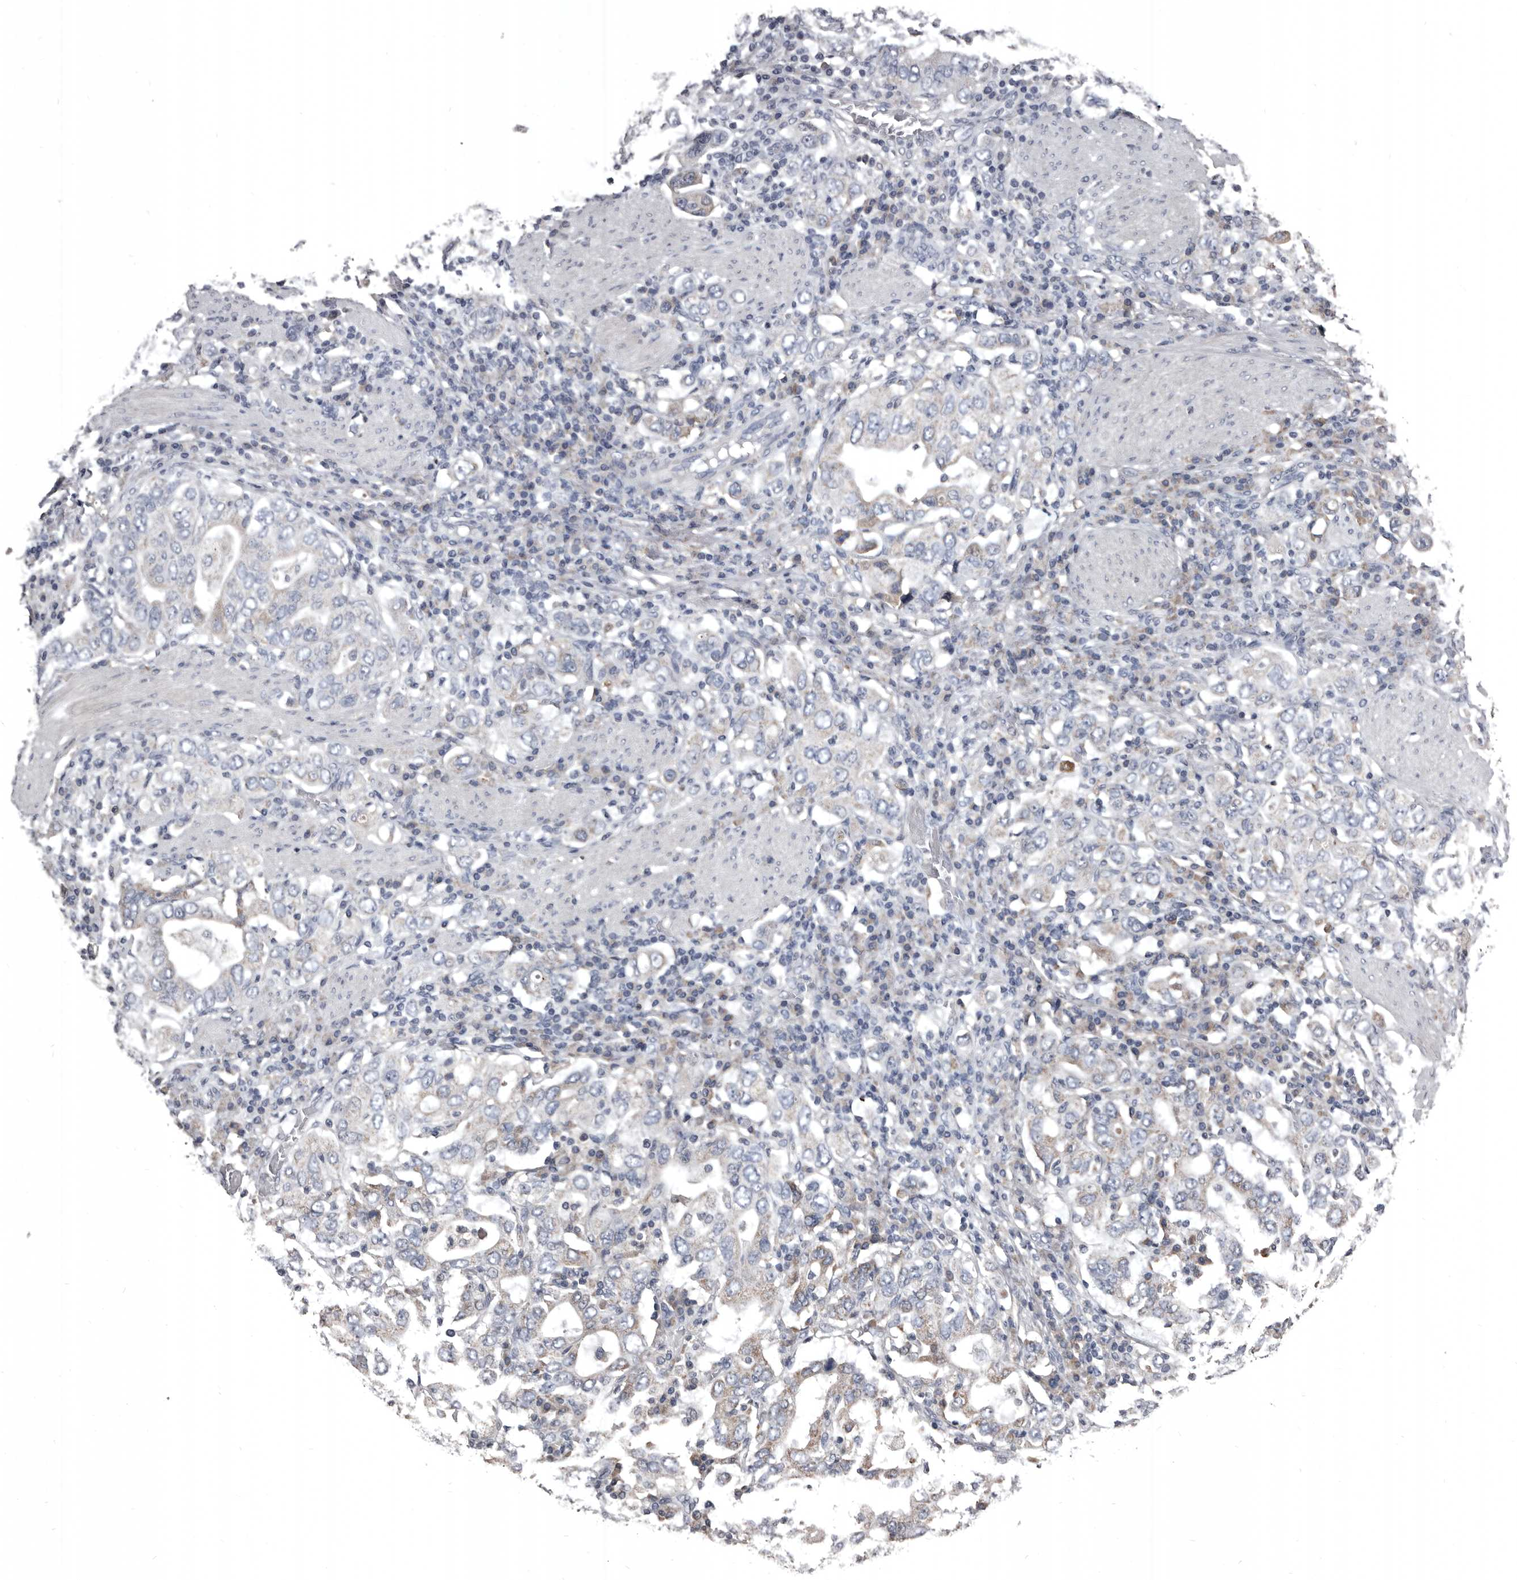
{"staining": {"intensity": "weak", "quantity": "<25%", "location": "cytoplasmic/membranous"}, "tissue": "stomach cancer", "cell_type": "Tumor cells", "image_type": "cancer", "snomed": [{"axis": "morphology", "description": "Adenocarcinoma, NOS"}, {"axis": "topography", "description": "Stomach, upper"}], "caption": "Micrograph shows no significant protein staining in tumor cells of stomach cancer (adenocarcinoma). The staining was performed using DAB (3,3'-diaminobenzidine) to visualize the protein expression in brown, while the nuclei were stained in blue with hematoxylin (Magnification: 20x).", "gene": "GREB1", "patient": {"sex": "male", "age": 62}}